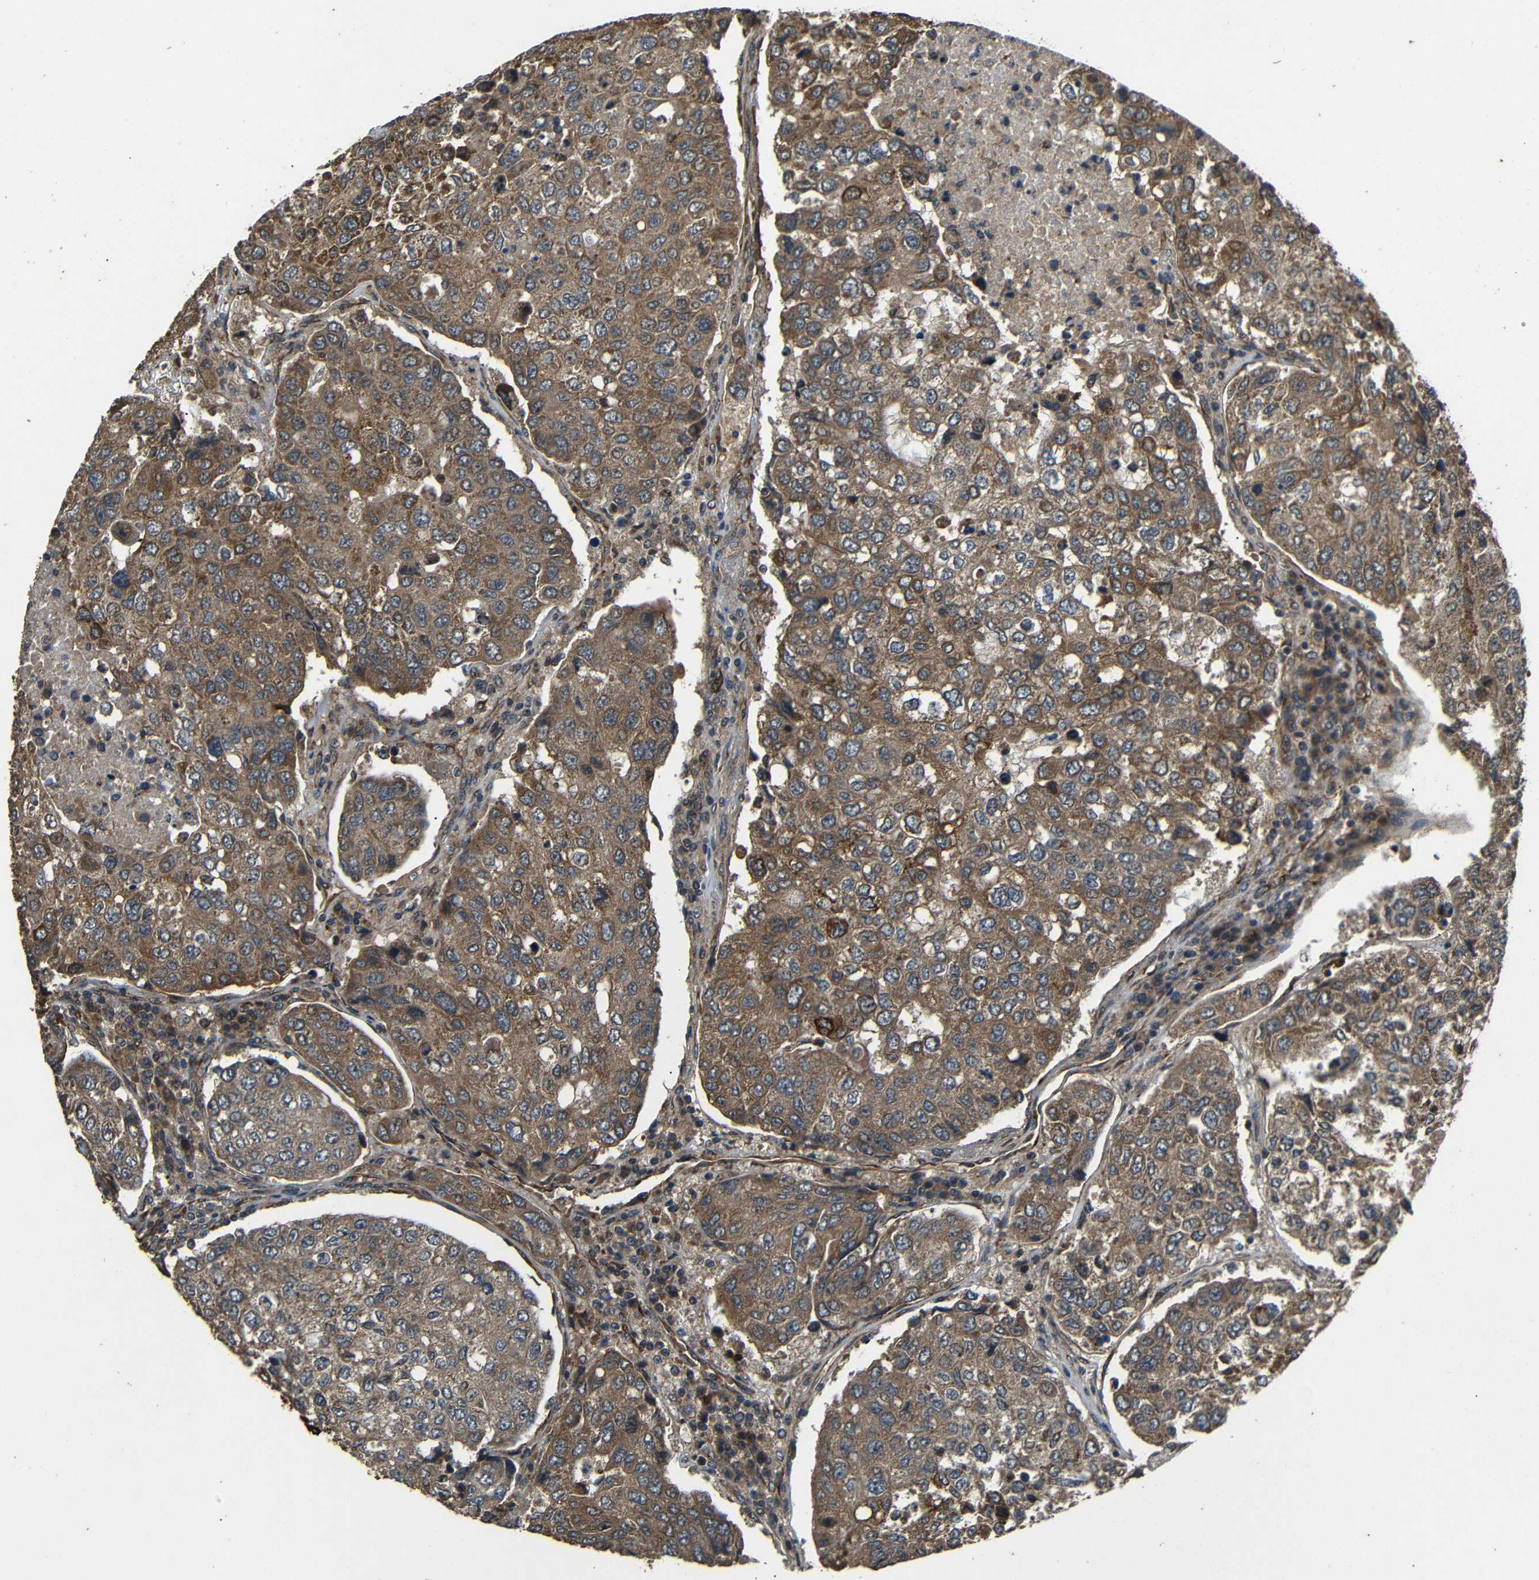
{"staining": {"intensity": "moderate", "quantity": ">75%", "location": "cytoplasmic/membranous"}, "tissue": "urothelial cancer", "cell_type": "Tumor cells", "image_type": "cancer", "snomed": [{"axis": "morphology", "description": "Urothelial carcinoma, High grade"}, {"axis": "topography", "description": "Lymph node"}, {"axis": "topography", "description": "Urinary bladder"}], "caption": "Brown immunohistochemical staining in human urothelial carcinoma (high-grade) displays moderate cytoplasmic/membranous staining in approximately >75% of tumor cells.", "gene": "TRPC1", "patient": {"sex": "male", "age": 51}}